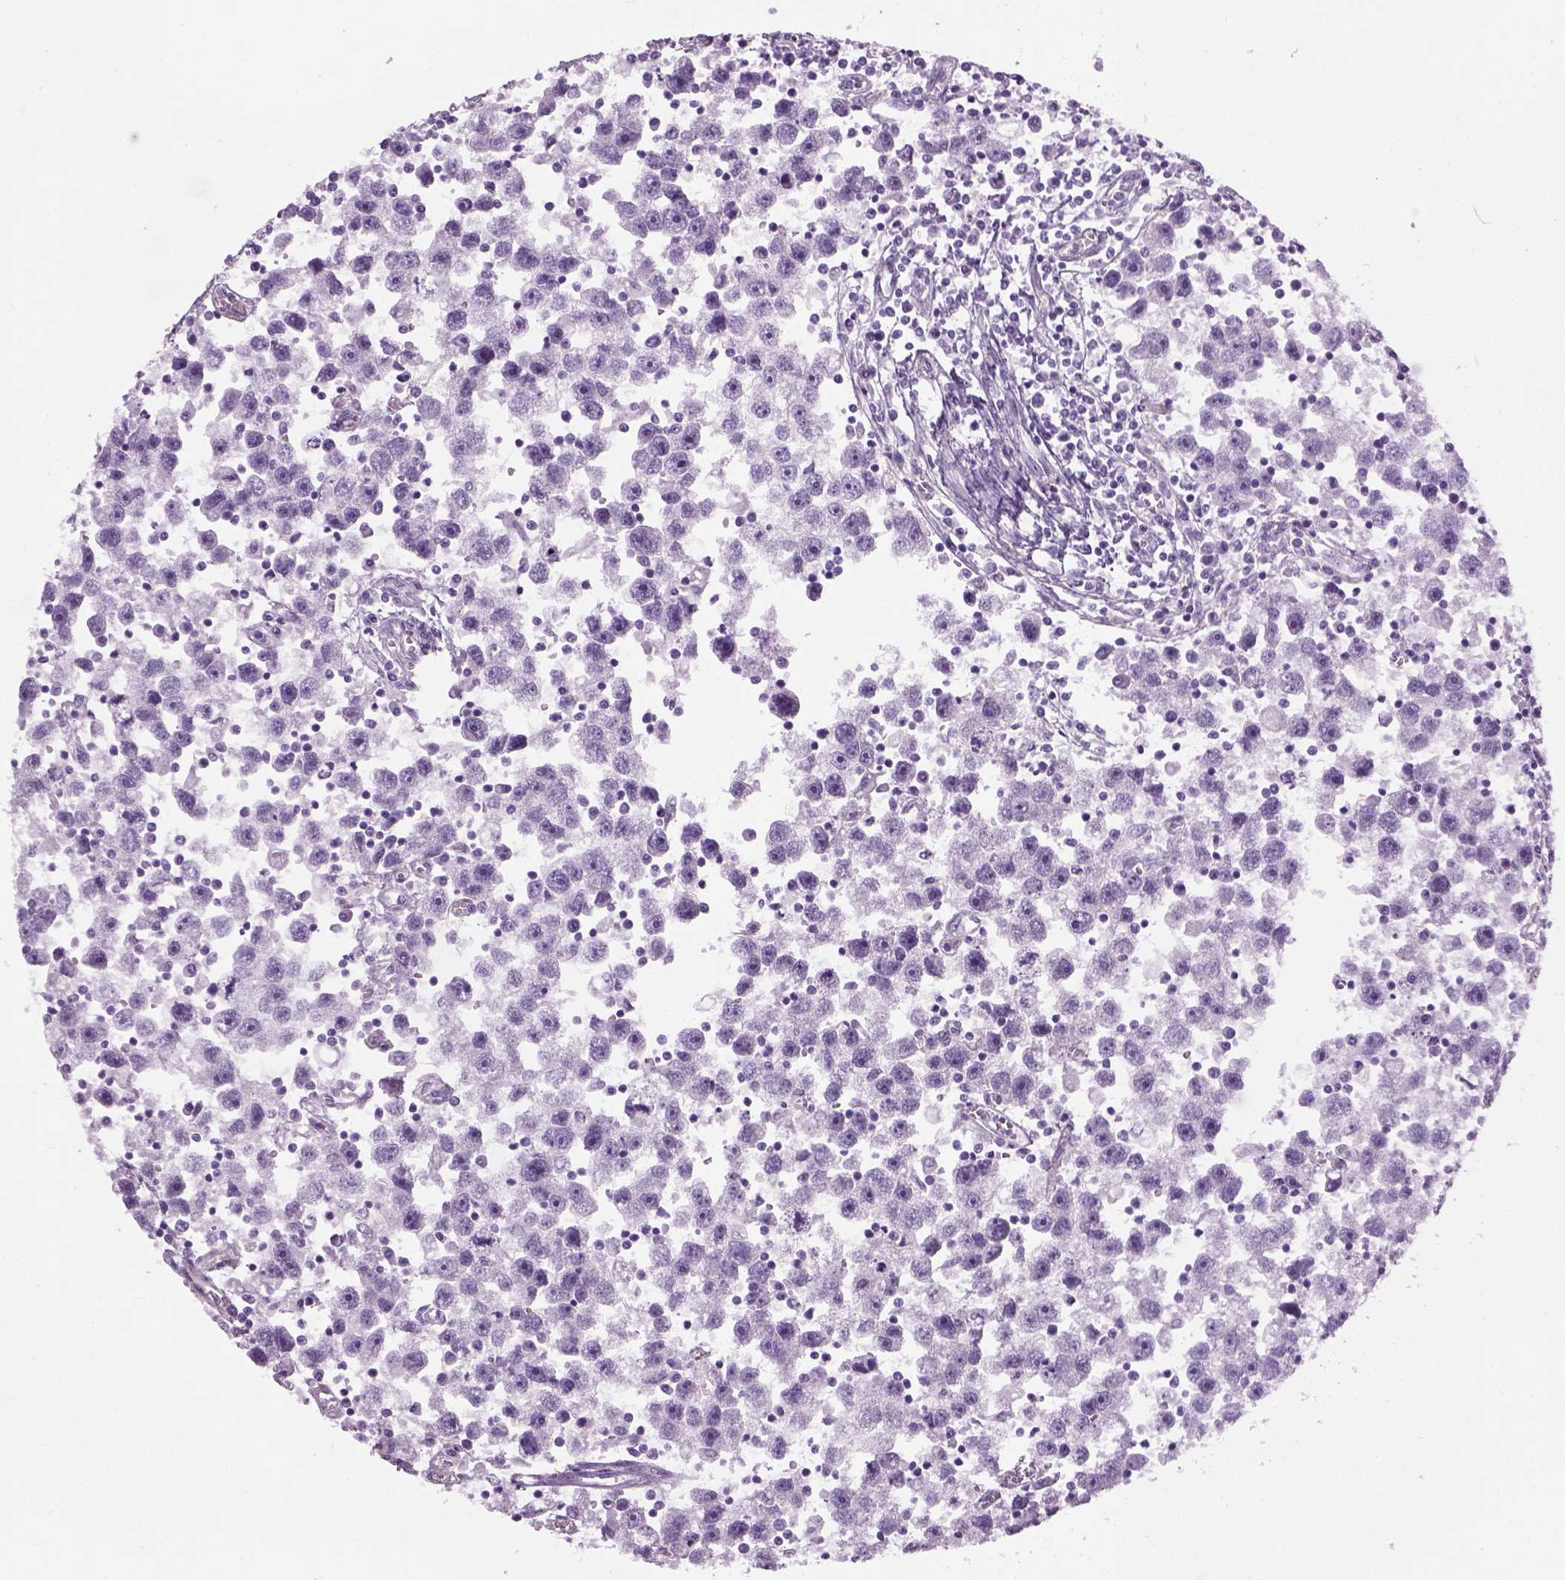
{"staining": {"intensity": "negative", "quantity": "none", "location": "none"}, "tissue": "testis cancer", "cell_type": "Tumor cells", "image_type": "cancer", "snomed": [{"axis": "morphology", "description": "Seminoma, NOS"}, {"axis": "topography", "description": "Testis"}], "caption": "High magnification brightfield microscopy of testis seminoma stained with DAB (3,3'-diaminobenzidine) (brown) and counterstained with hematoxylin (blue): tumor cells show no significant expression.", "gene": "FAM161A", "patient": {"sex": "male", "age": 30}}